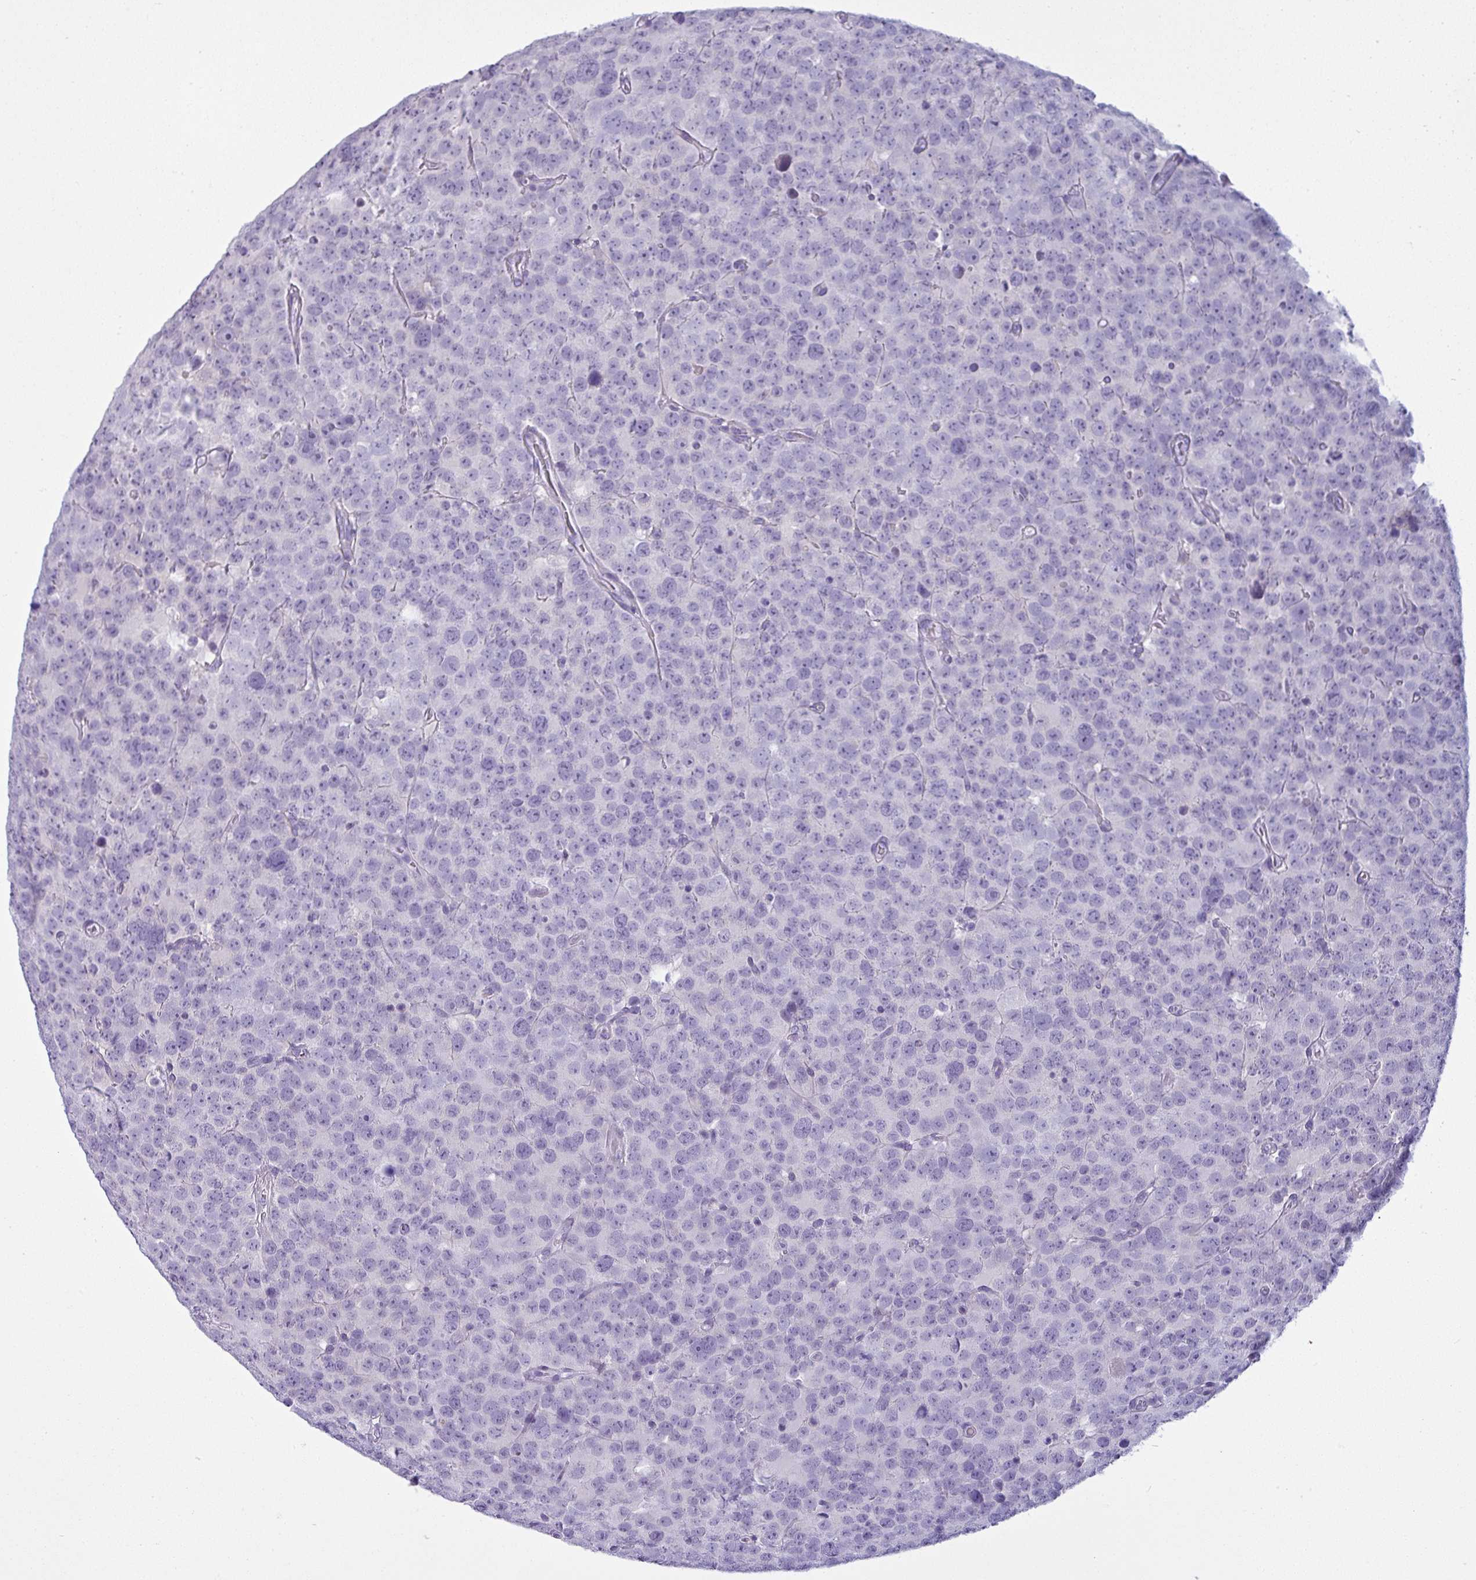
{"staining": {"intensity": "negative", "quantity": "none", "location": "none"}, "tissue": "testis cancer", "cell_type": "Tumor cells", "image_type": "cancer", "snomed": [{"axis": "morphology", "description": "Seminoma, NOS"}, {"axis": "topography", "description": "Testis"}], "caption": "Tumor cells are negative for brown protein staining in seminoma (testis).", "gene": "CDH16", "patient": {"sex": "male", "age": 71}}